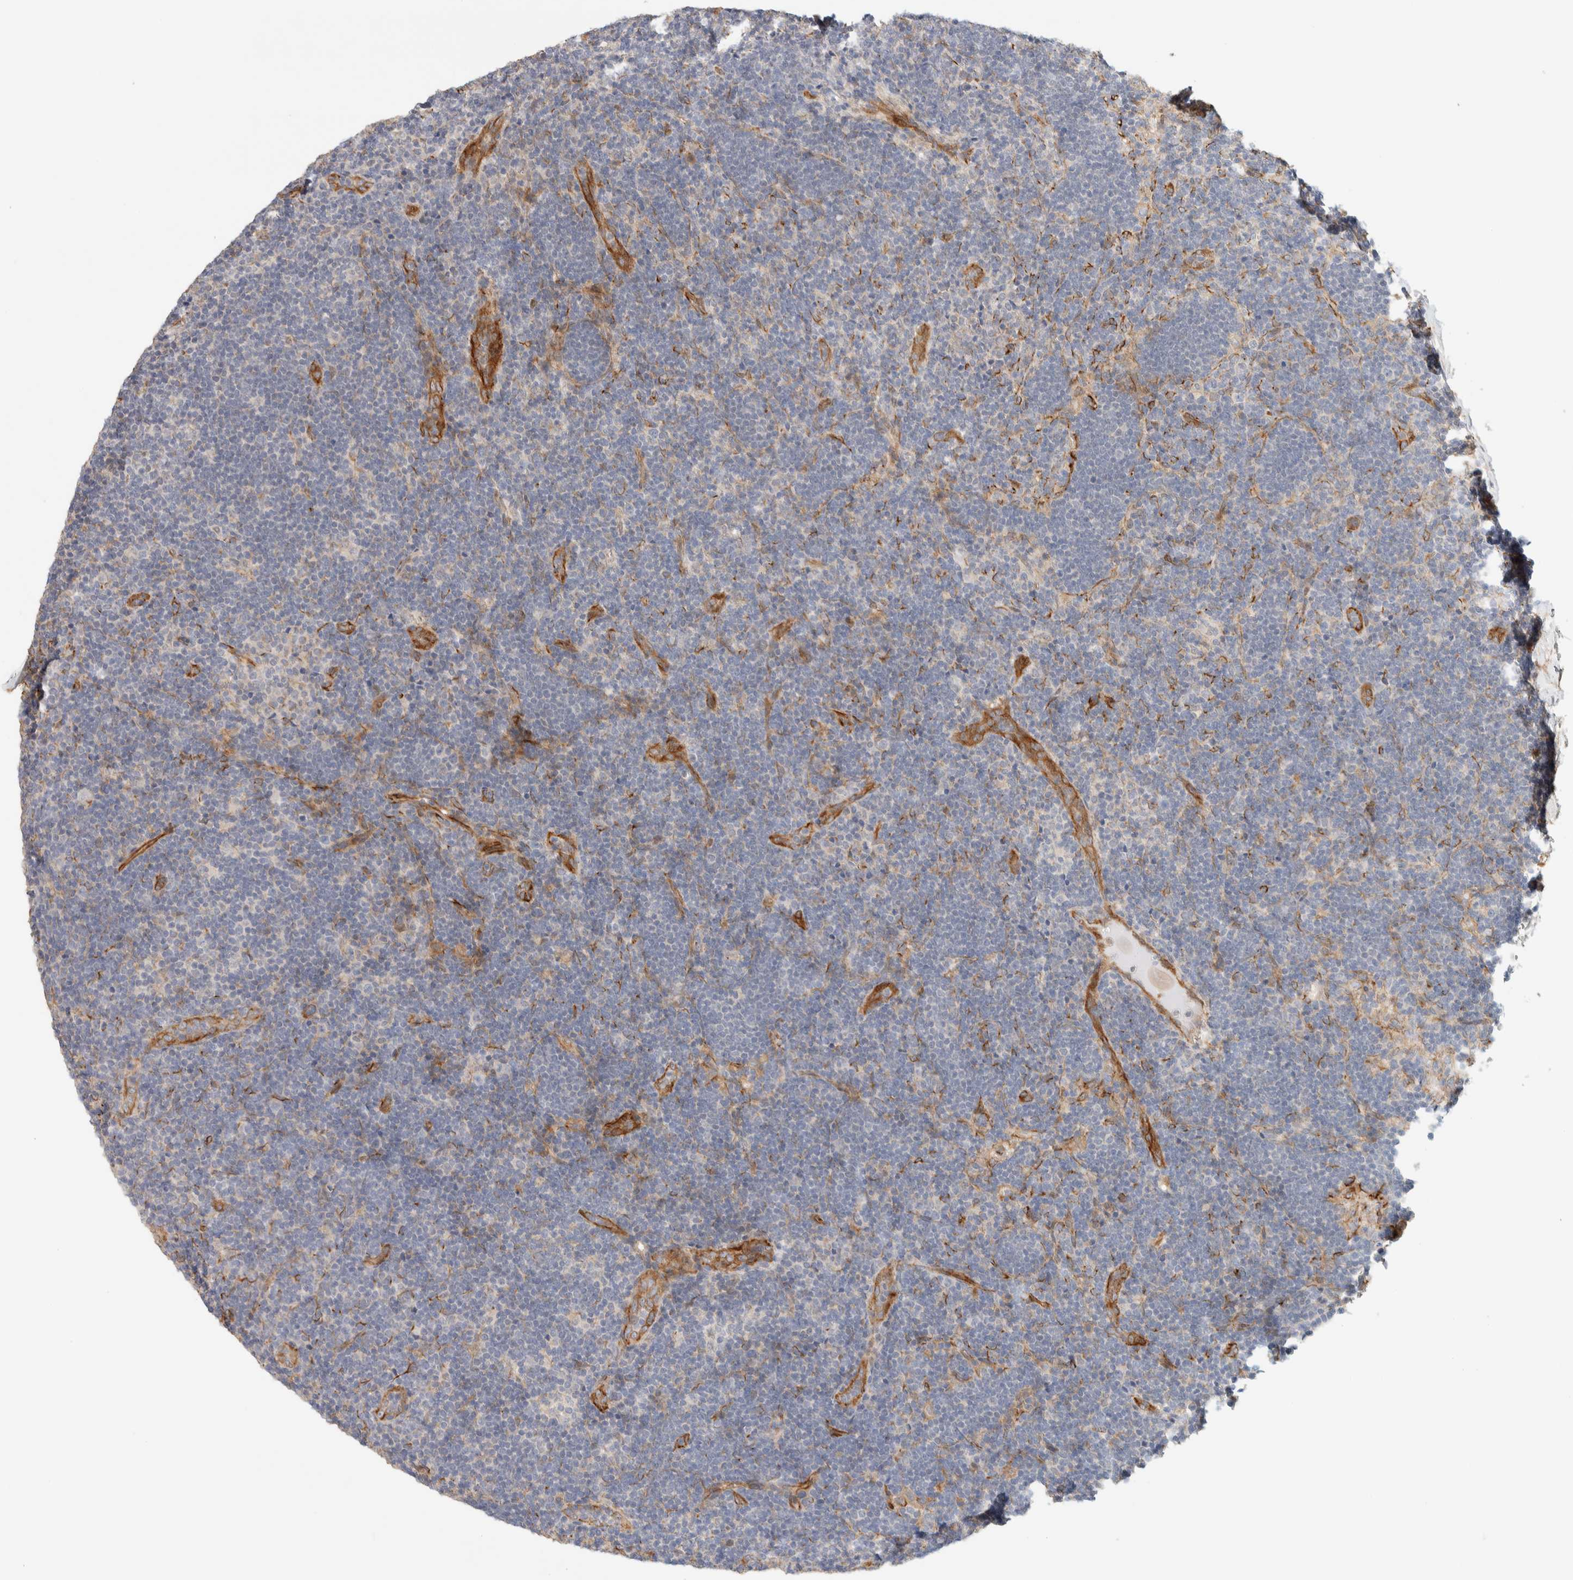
{"staining": {"intensity": "weak", "quantity": "<25%", "location": "cytoplasmic/membranous"}, "tissue": "lymph node", "cell_type": "Germinal center cells", "image_type": "normal", "snomed": [{"axis": "morphology", "description": "Normal tissue, NOS"}, {"axis": "topography", "description": "Lymph node"}], "caption": "The histopathology image demonstrates no staining of germinal center cells in normal lymph node.", "gene": "FAT1", "patient": {"sex": "female", "age": 22}}